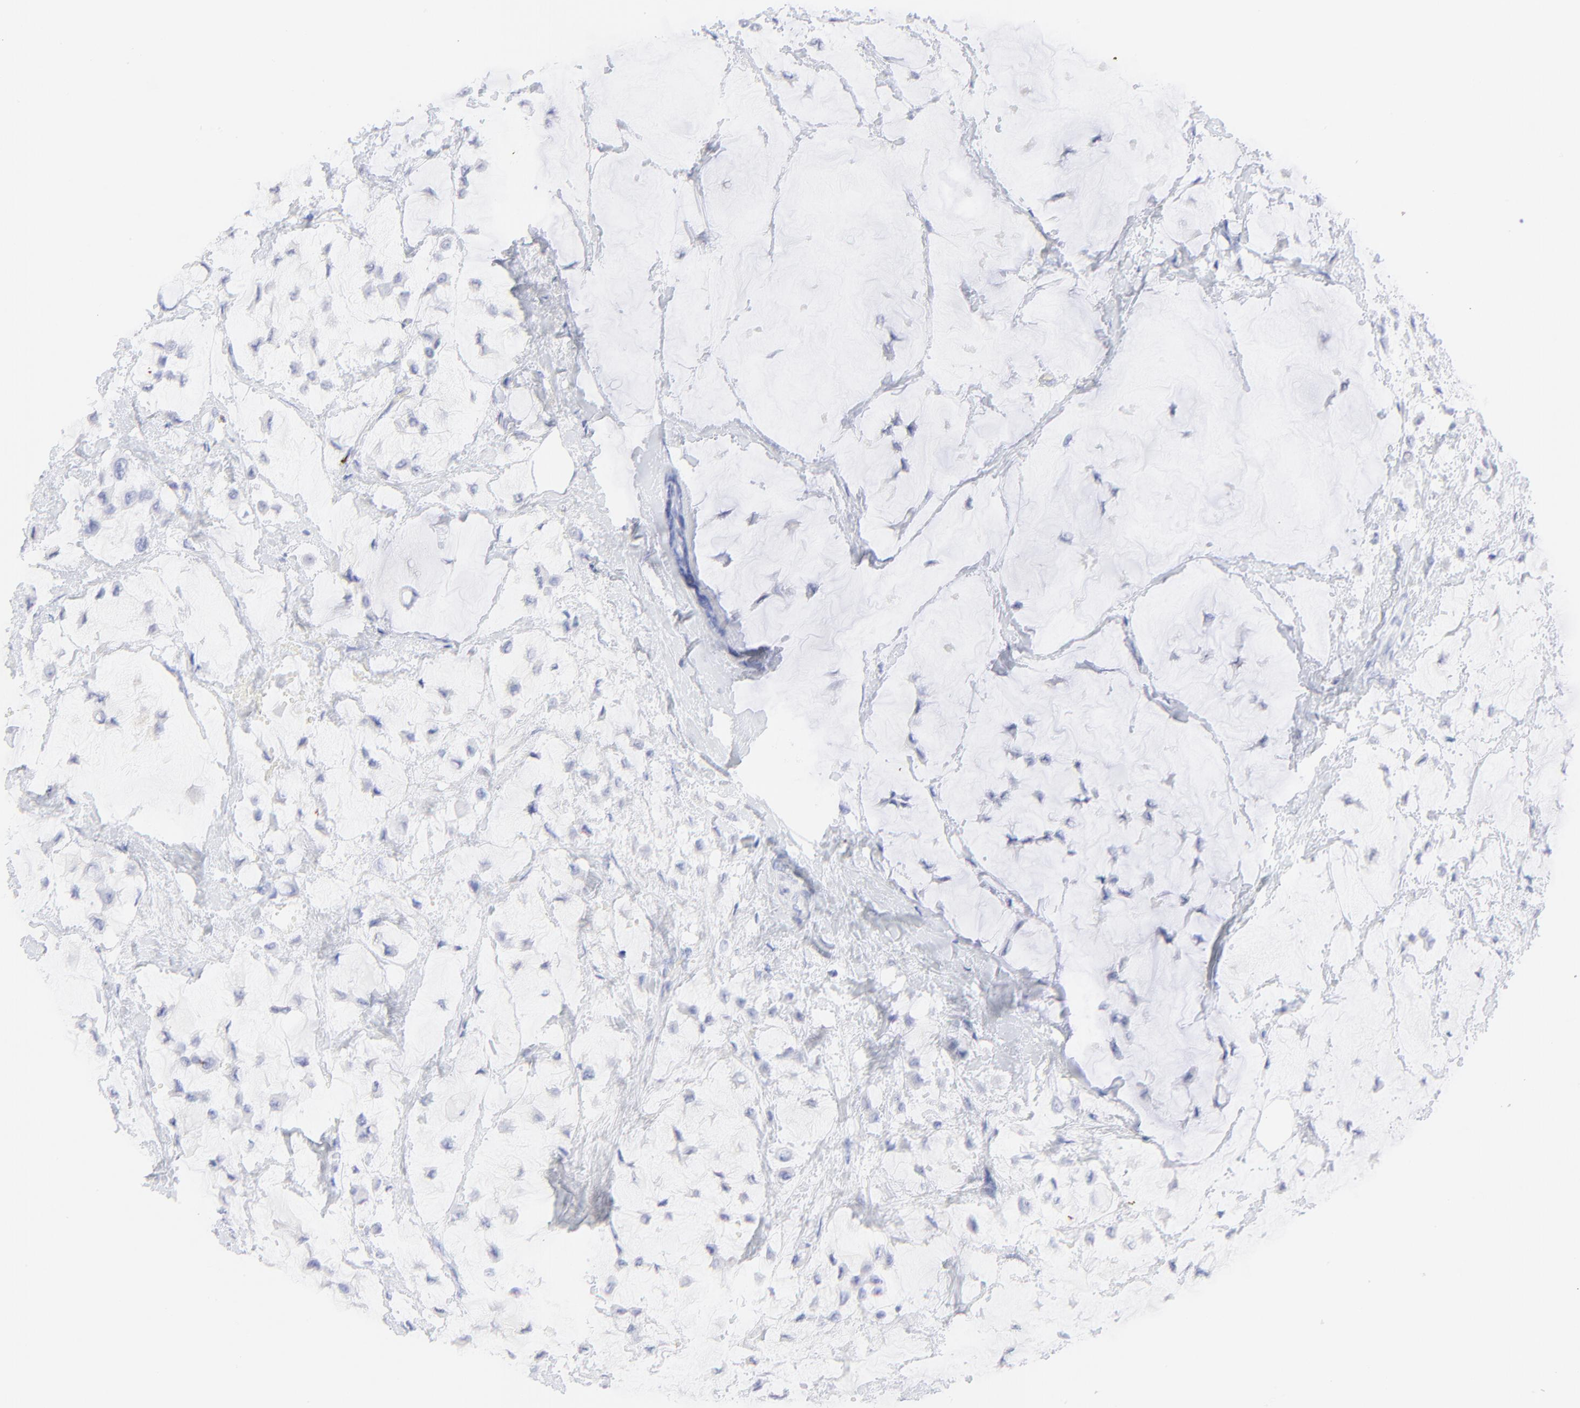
{"staining": {"intensity": "negative", "quantity": "none", "location": "none"}, "tissue": "breast cancer", "cell_type": "Tumor cells", "image_type": "cancer", "snomed": [{"axis": "morphology", "description": "Lobular carcinoma"}, {"axis": "topography", "description": "Breast"}], "caption": "Tumor cells show no significant staining in breast lobular carcinoma.", "gene": "S100A12", "patient": {"sex": "female", "age": 85}}